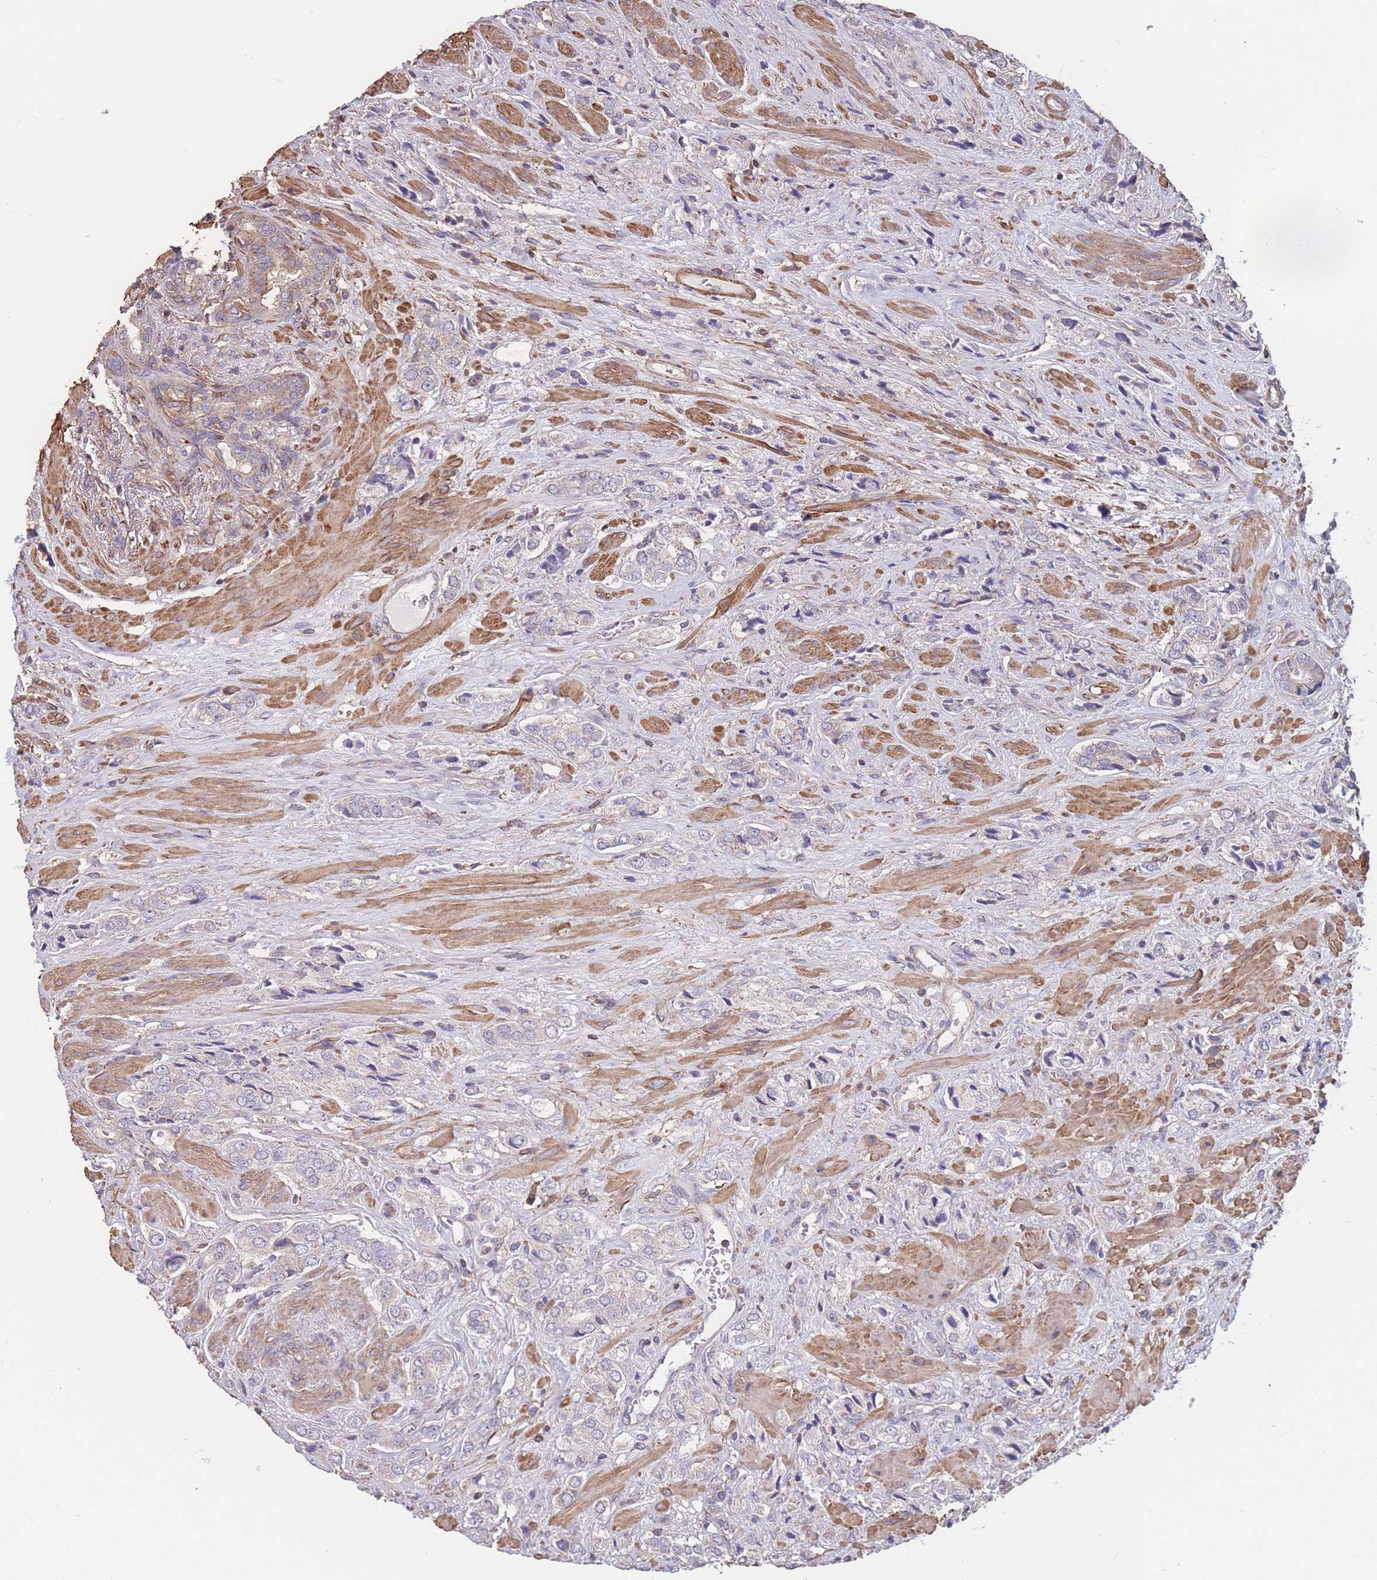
{"staining": {"intensity": "negative", "quantity": "none", "location": "none"}, "tissue": "prostate cancer", "cell_type": "Tumor cells", "image_type": "cancer", "snomed": [{"axis": "morphology", "description": "Adenocarcinoma, High grade"}, {"axis": "topography", "description": "Prostate and seminal vesicle, NOS"}], "caption": "The photomicrograph demonstrates no significant positivity in tumor cells of prostate cancer.", "gene": "NUDT21", "patient": {"sex": "male", "age": 64}}